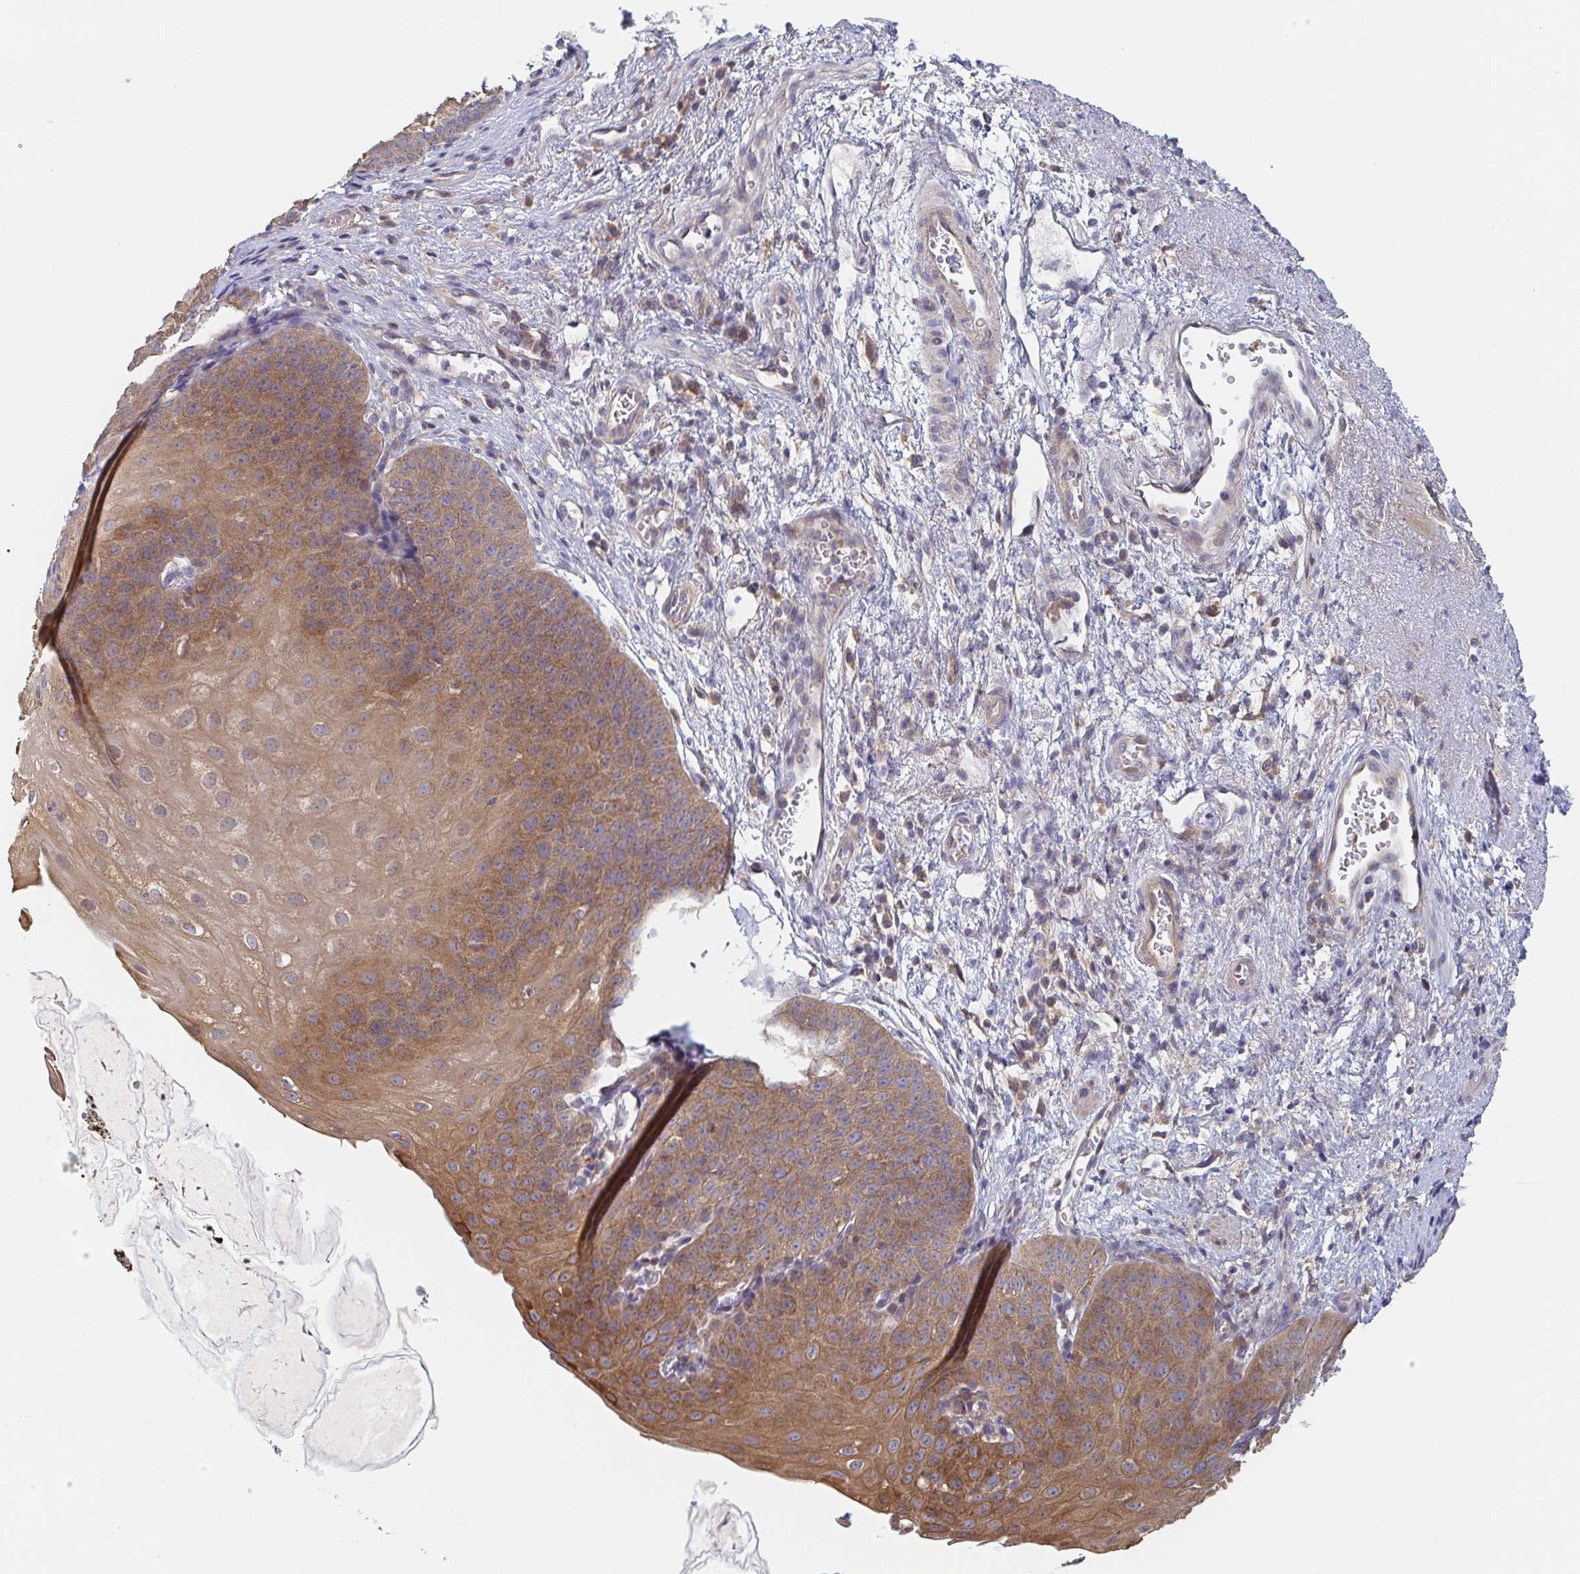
{"staining": {"intensity": "moderate", "quantity": ">75%", "location": "cytoplasmic/membranous"}, "tissue": "esophagus", "cell_type": "Squamous epithelial cells", "image_type": "normal", "snomed": [{"axis": "morphology", "description": "Normal tissue, NOS"}, {"axis": "topography", "description": "Esophagus"}], "caption": "Benign esophagus demonstrates moderate cytoplasmic/membranous expression in approximately >75% of squamous epithelial cells, visualized by immunohistochemistry.", "gene": "TUFT1", "patient": {"sex": "male", "age": 71}}